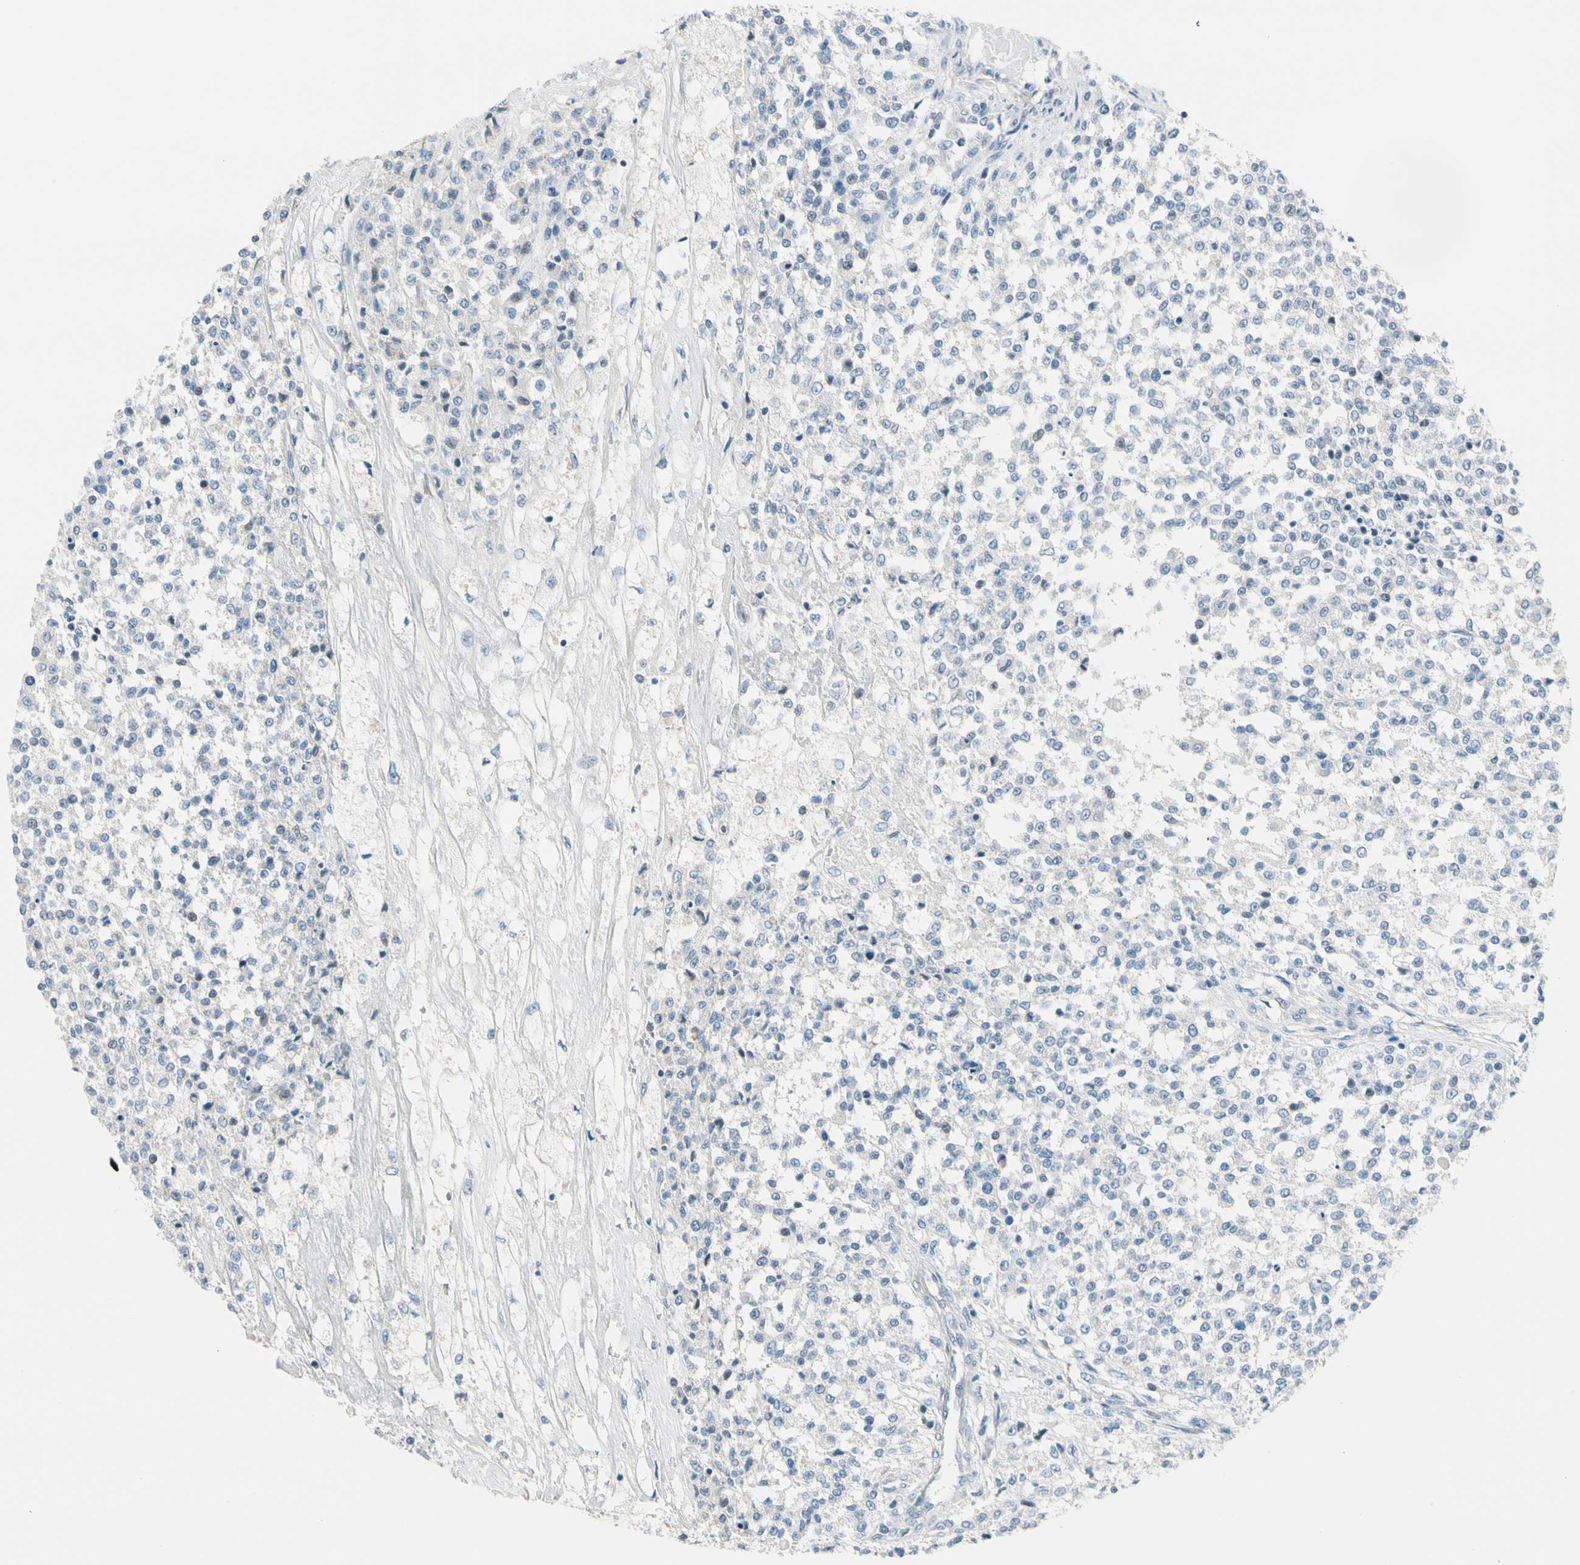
{"staining": {"intensity": "negative", "quantity": "none", "location": "none"}, "tissue": "testis cancer", "cell_type": "Tumor cells", "image_type": "cancer", "snomed": [{"axis": "morphology", "description": "Seminoma, NOS"}, {"axis": "topography", "description": "Testis"}], "caption": "A high-resolution photomicrograph shows immunohistochemistry staining of testis cancer (seminoma), which displays no significant staining in tumor cells.", "gene": "STK40", "patient": {"sex": "male", "age": 59}}